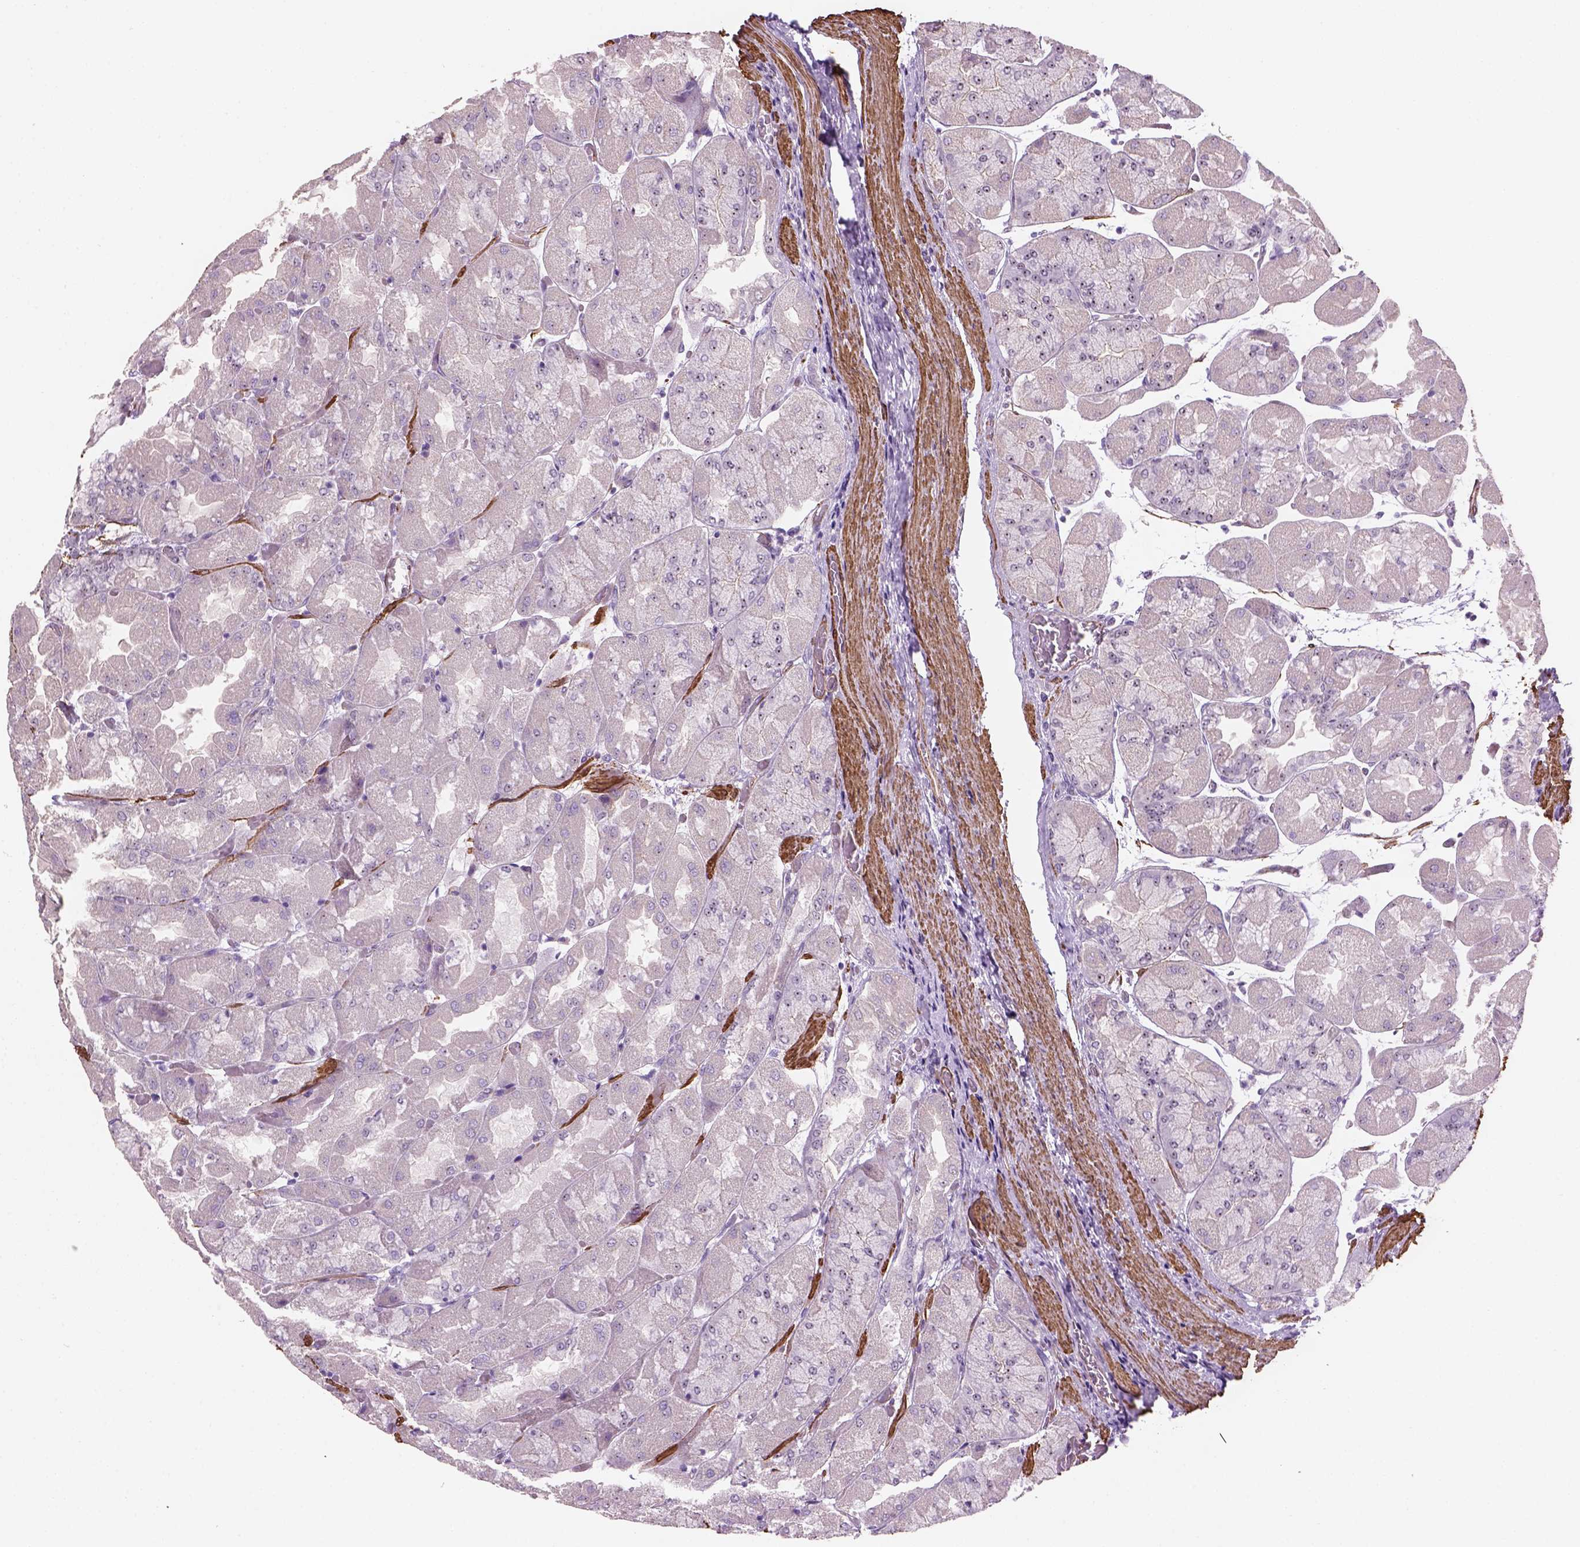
{"staining": {"intensity": "weak", "quantity": "25%-75%", "location": "nuclear"}, "tissue": "stomach", "cell_type": "Glandular cells", "image_type": "normal", "snomed": [{"axis": "morphology", "description": "Normal tissue, NOS"}, {"axis": "topography", "description": "Stomach"}], "caption": "This is a micrograph of immunohistochemistry (IHC) staining of unremarkable stomach, which shows weak staining in the nuclear of glandular cells.", "gene": "RRS1", "patient": {"sex": "female", "age": 61}}